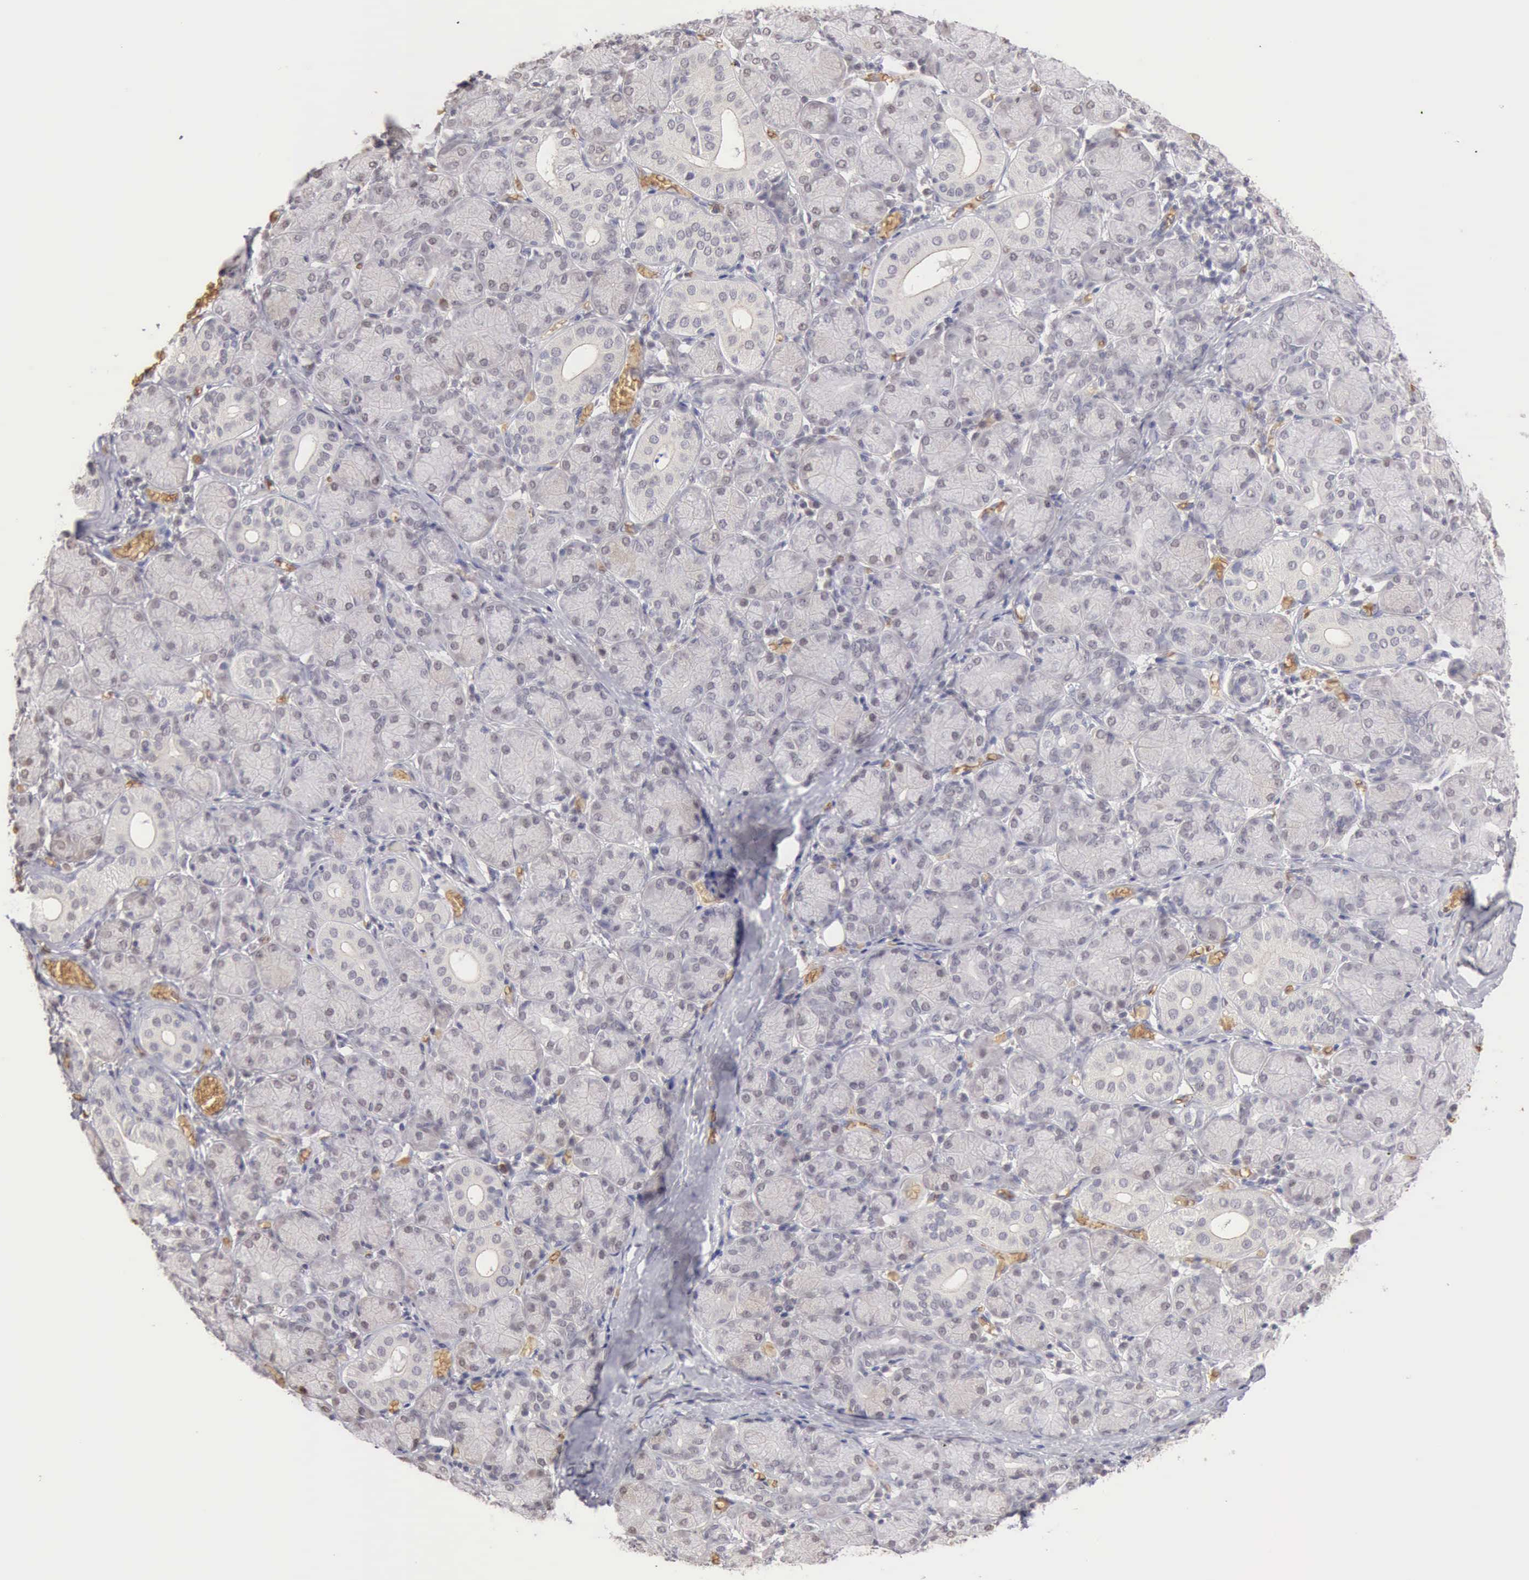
{"staining": {"intensity": "weak", "quantity": "<25%", "location": "cytoplasmic/membranous"}, "tissue": "salivary gland", "cell_type": "Glandular cells", "image_type": "normal", "snomed": [{"axis": "morphology", "description": "Normal tissue, NOS"}, {"axis": "topography", "description": "Salivary gland"}], "caption": "This is a histopathology image of immunohistochemistry (IHC) staining of unremarkable salivary gland, which shows no expression in glandular cells. The staining was performed using DAB to visualize the protein expression in brown, while the nuclei were stained in blue with hematoxylin (Magnification: 20x).", "gene": "CFI", "patient": {"sex": "female", "age": 24}}